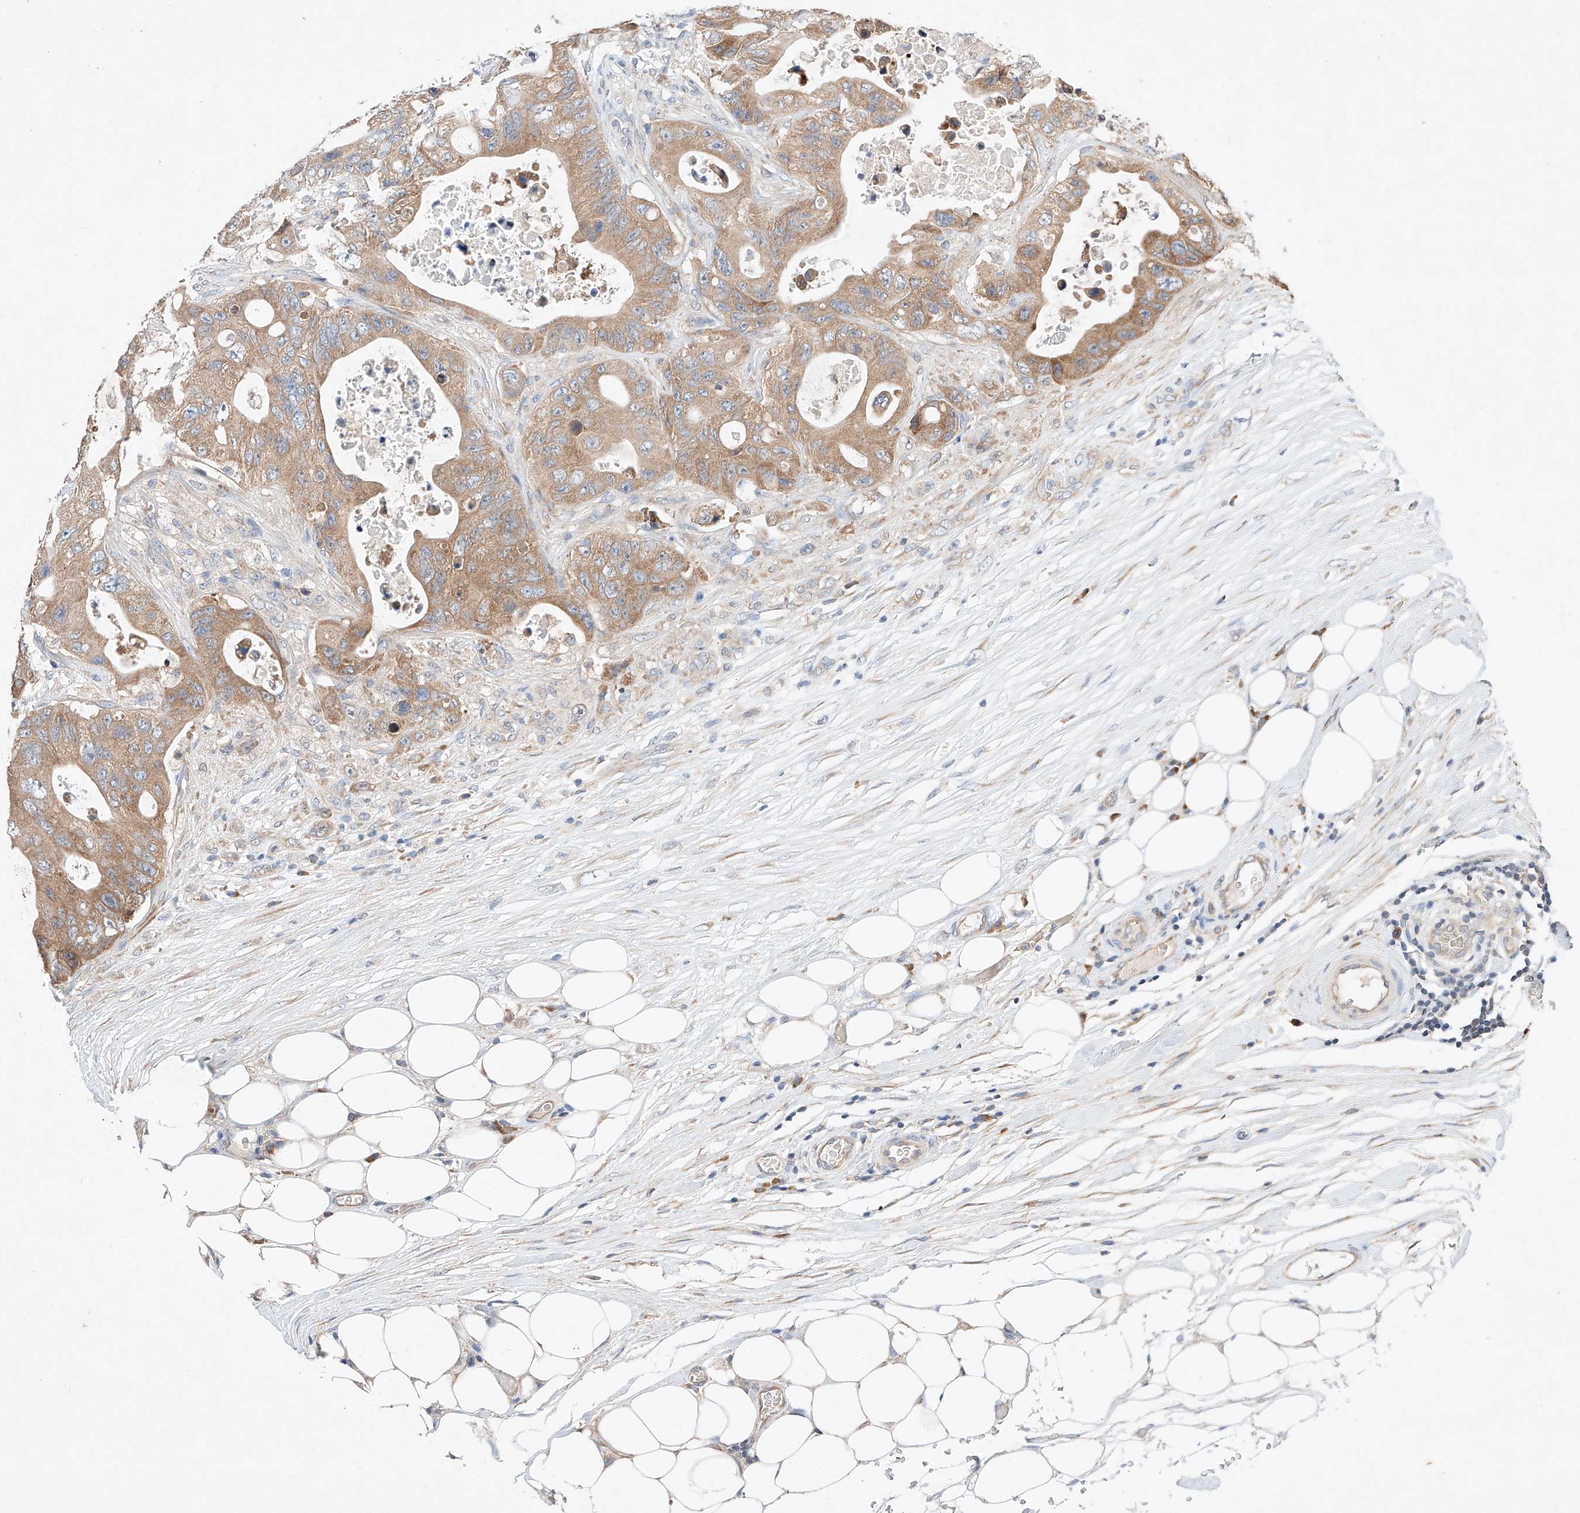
{"staining": {"intensity": "moderate", "quantity": ">75%", "location": "cytoplasmic/membranous"}, "tissue": "colorectal cancer", "cell_type": "Tumor cells", "image_type": "cancer", "snomed": [{"axis": "morphology", "description": "Adenocarcinoma, NOS"}, {"axis": "topography", "description": "Colon"}], "caption": "An image showing moderate cytoplasmic/membranous expression in approximately >75% of tumor cells in colorectal adenocarcinoma, as visualized by brown immunohistochemical staining.", "gene": "C6orf118", "patient": {"sex": "female", "age": 46}}